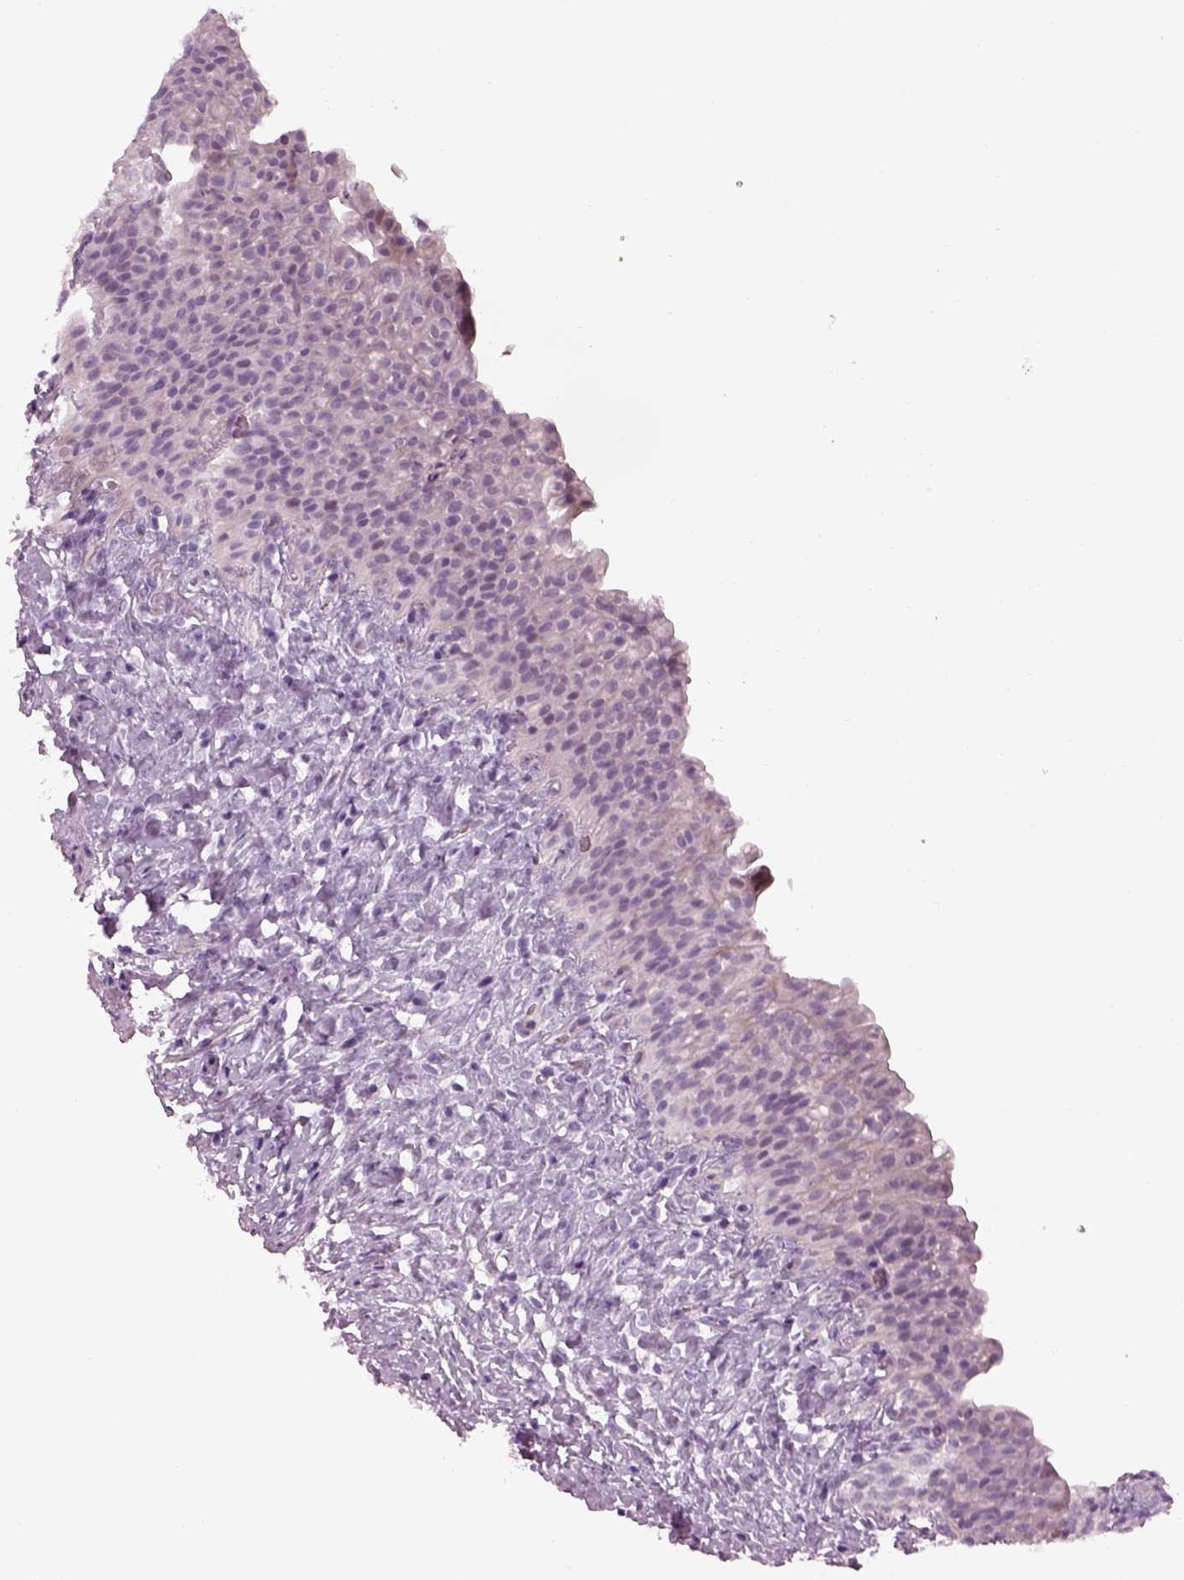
{"staining": {"intensity": "negative", "quantity": "none", "location": "none"}, "tissue": "urinary bladder", "cell_type": "Urothelial cells", "image_type": "normal", "snomed": [{"axis": "morphology", "description": "Normal tissue, NOS"}, {"axis": "topography", "description": "Urinary bladder"}], "caption": "The photomicrograph shows no staining of urothelial cells in normal urinary bladder.", "gene": "CACNG4", "patient": {"sex": "male", "age": 76}}